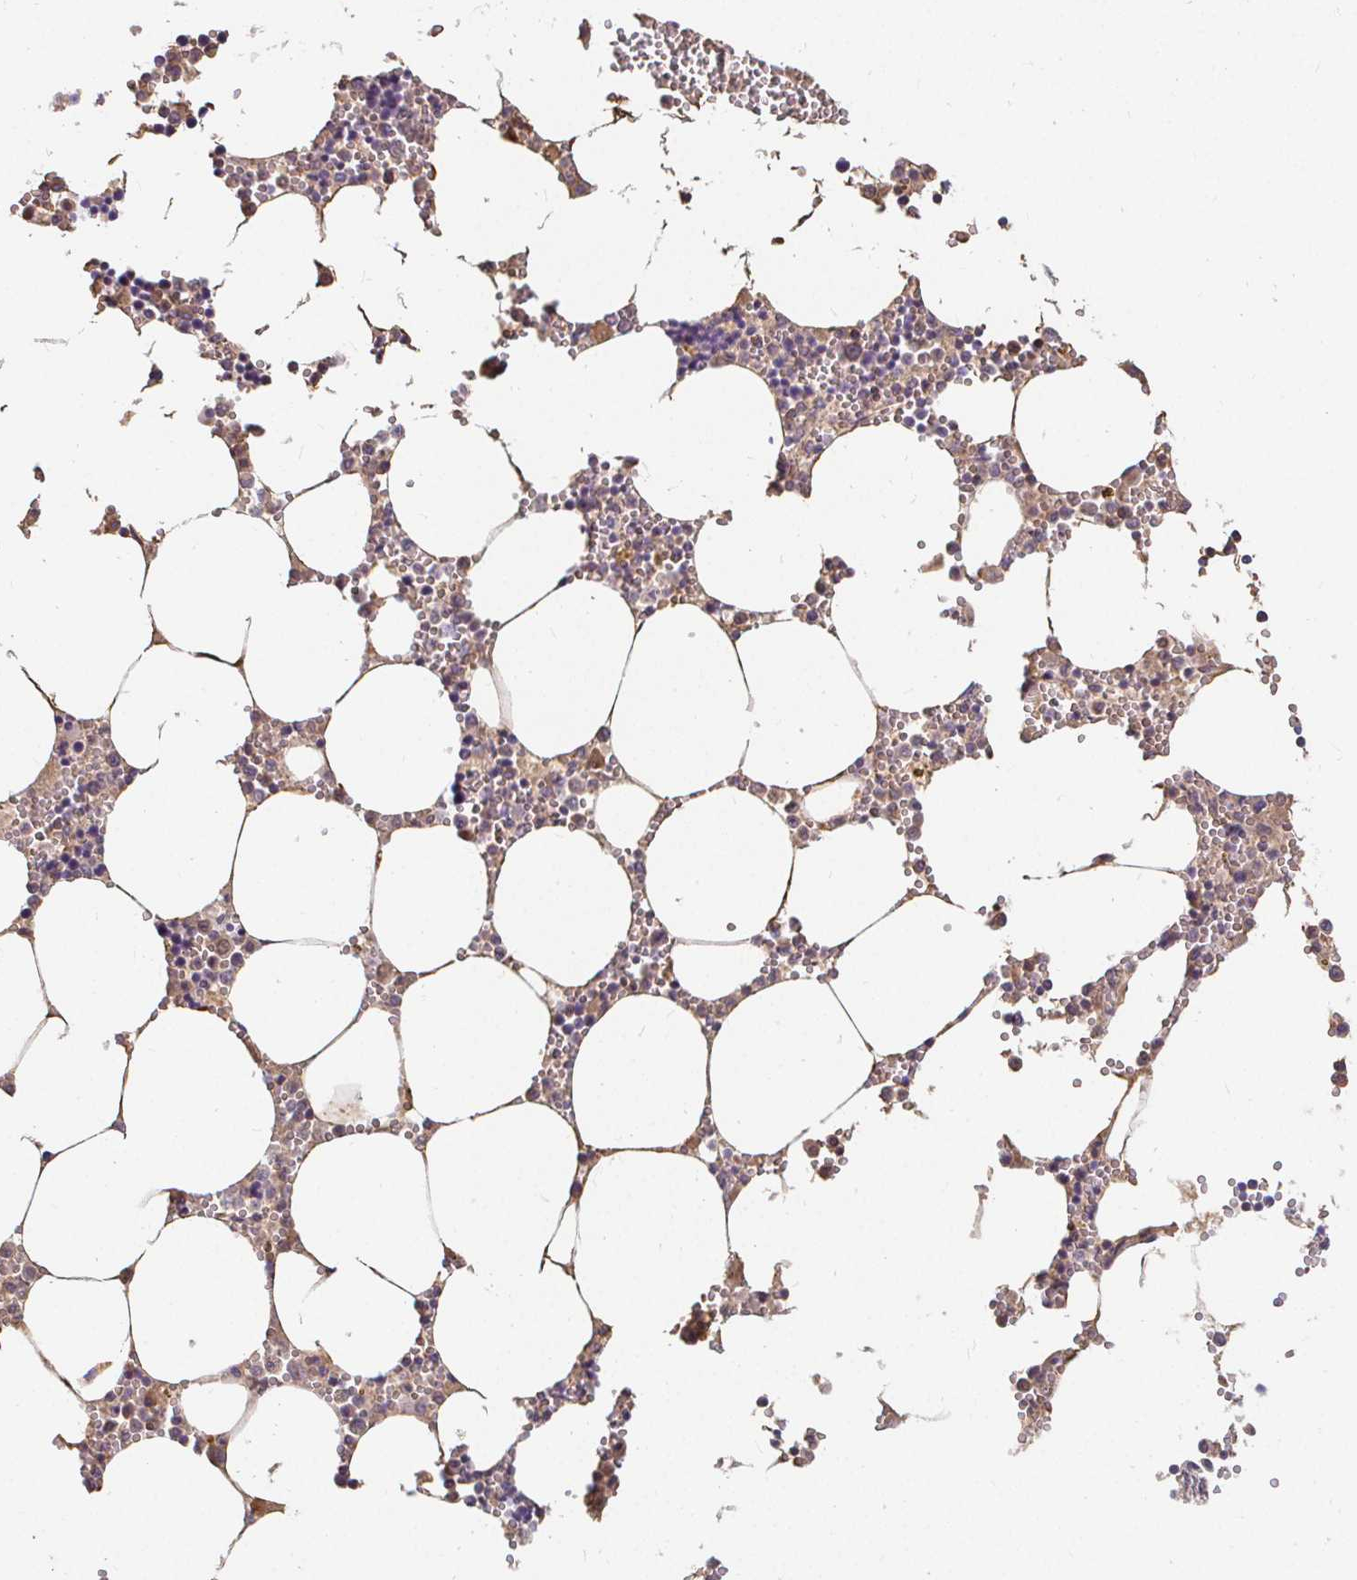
{"staining": {"intensity": "weak", "quantity": "<25%", "location": "cytoplasmic/membranous"}, "tissue": "bone marrow", "cell_type": "Hematopoietic cells", "image_type": "normal", "snomed": [{"axis": "morphology", "description": "Normal tissue, NOS"}, {"axis": "topography", "description": "Bone marrow"}], "caption": "Immunohistochemical staining of unremarkable human bone marrow shows no significant positivity in hematopoietic cells. Nuclei are stained in blue.", "gene": "LOXL4", "patient": {"sex": "male", "age": 54}}